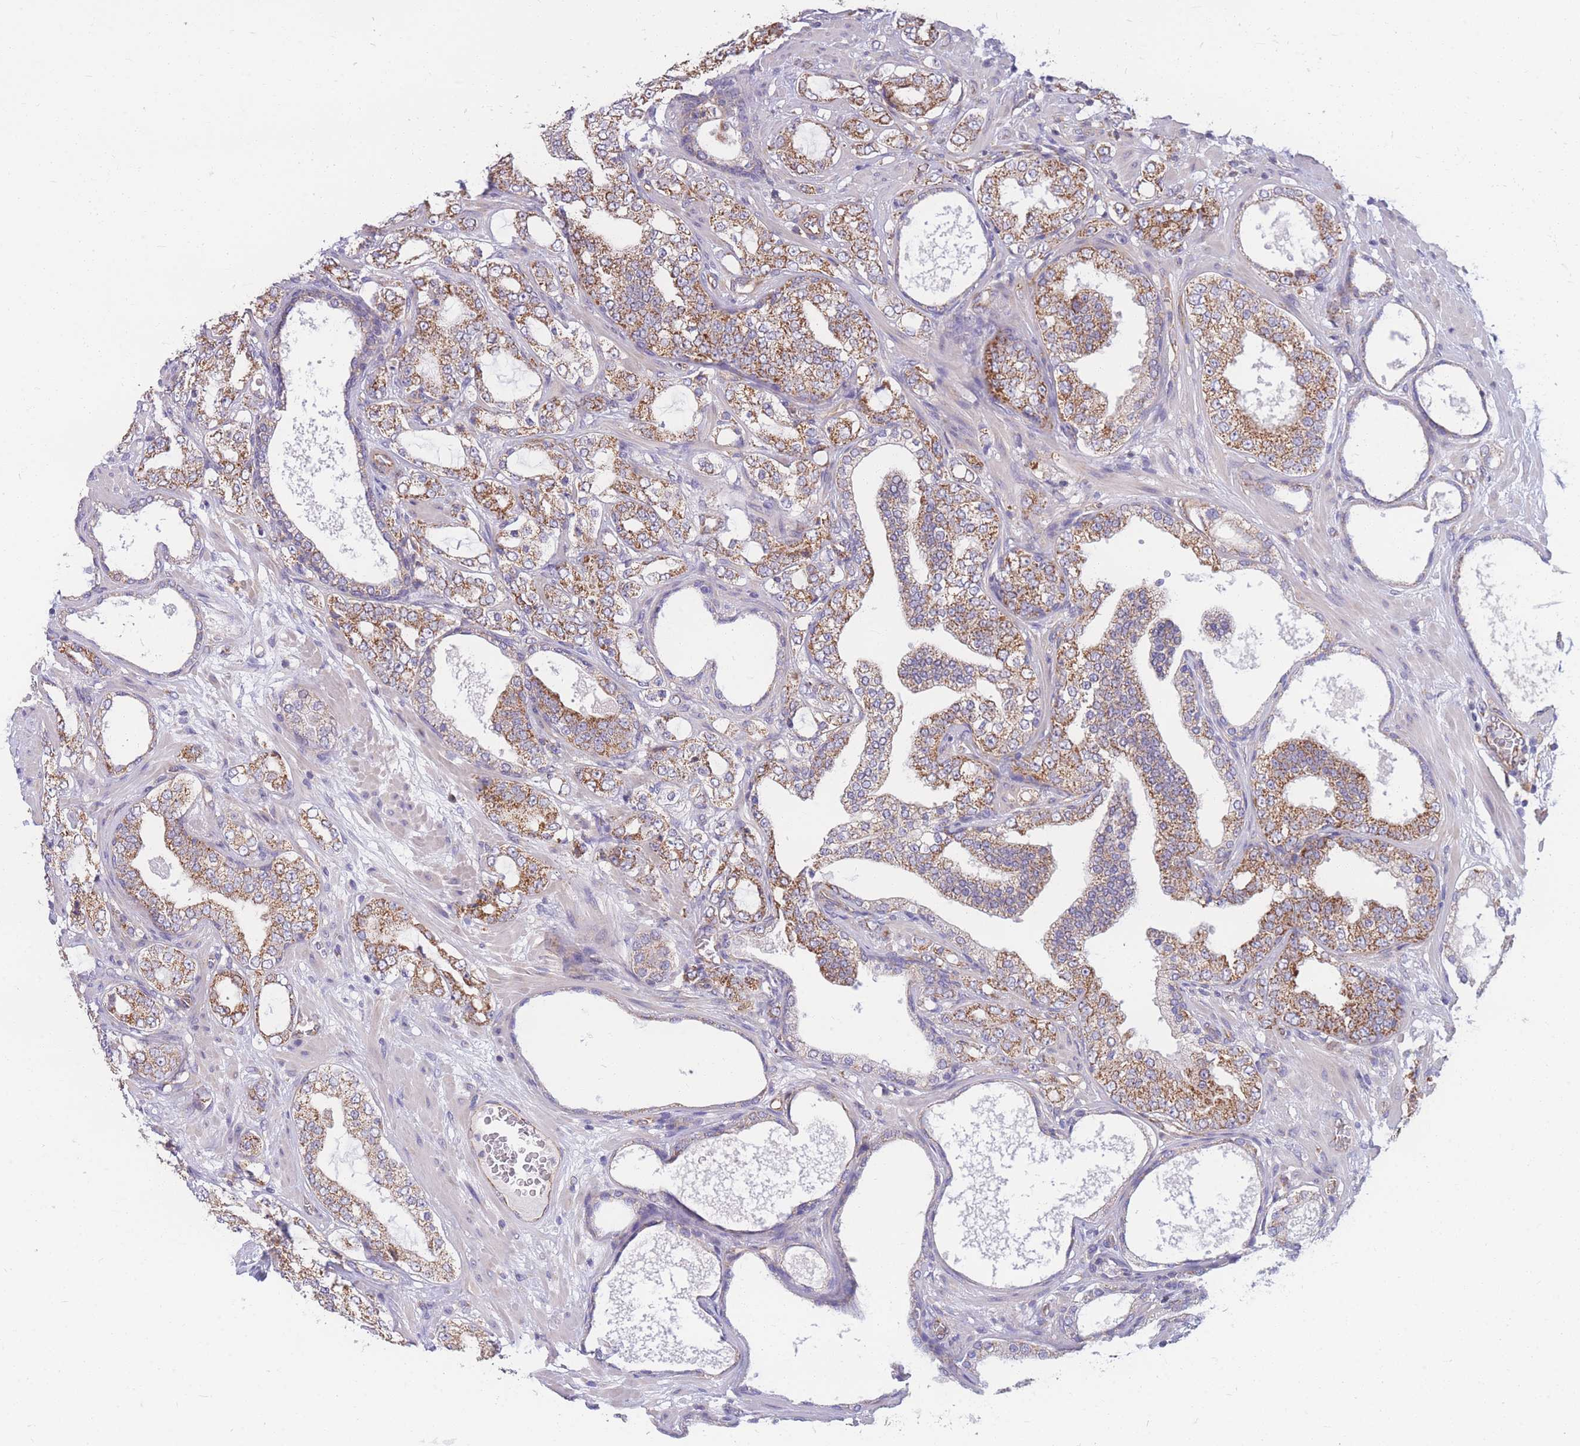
{"staining": {"intensity": "moderate", "quantity": ">75%", "location": "cytoplasmic/membranous"}, "tissue": "prostate cancer", "cell_type": "Tumor cells", "image_type": "cancer", "snomed": [{"axis": "morphology", "description": "Adenocarcinoma, High grade"}, {"axis": "topography", "description": "Prostate"}], "caption": "This histopathology image exhibits immunohistochemistry staining of prostate cancer (high-grade adenocarcinoma), with medium moderate cytoplasmic/membranous expression in approximately >75% of tumor cells.", "gene": "MRPS9", "patient": {"sex": "male", "age": 64}}